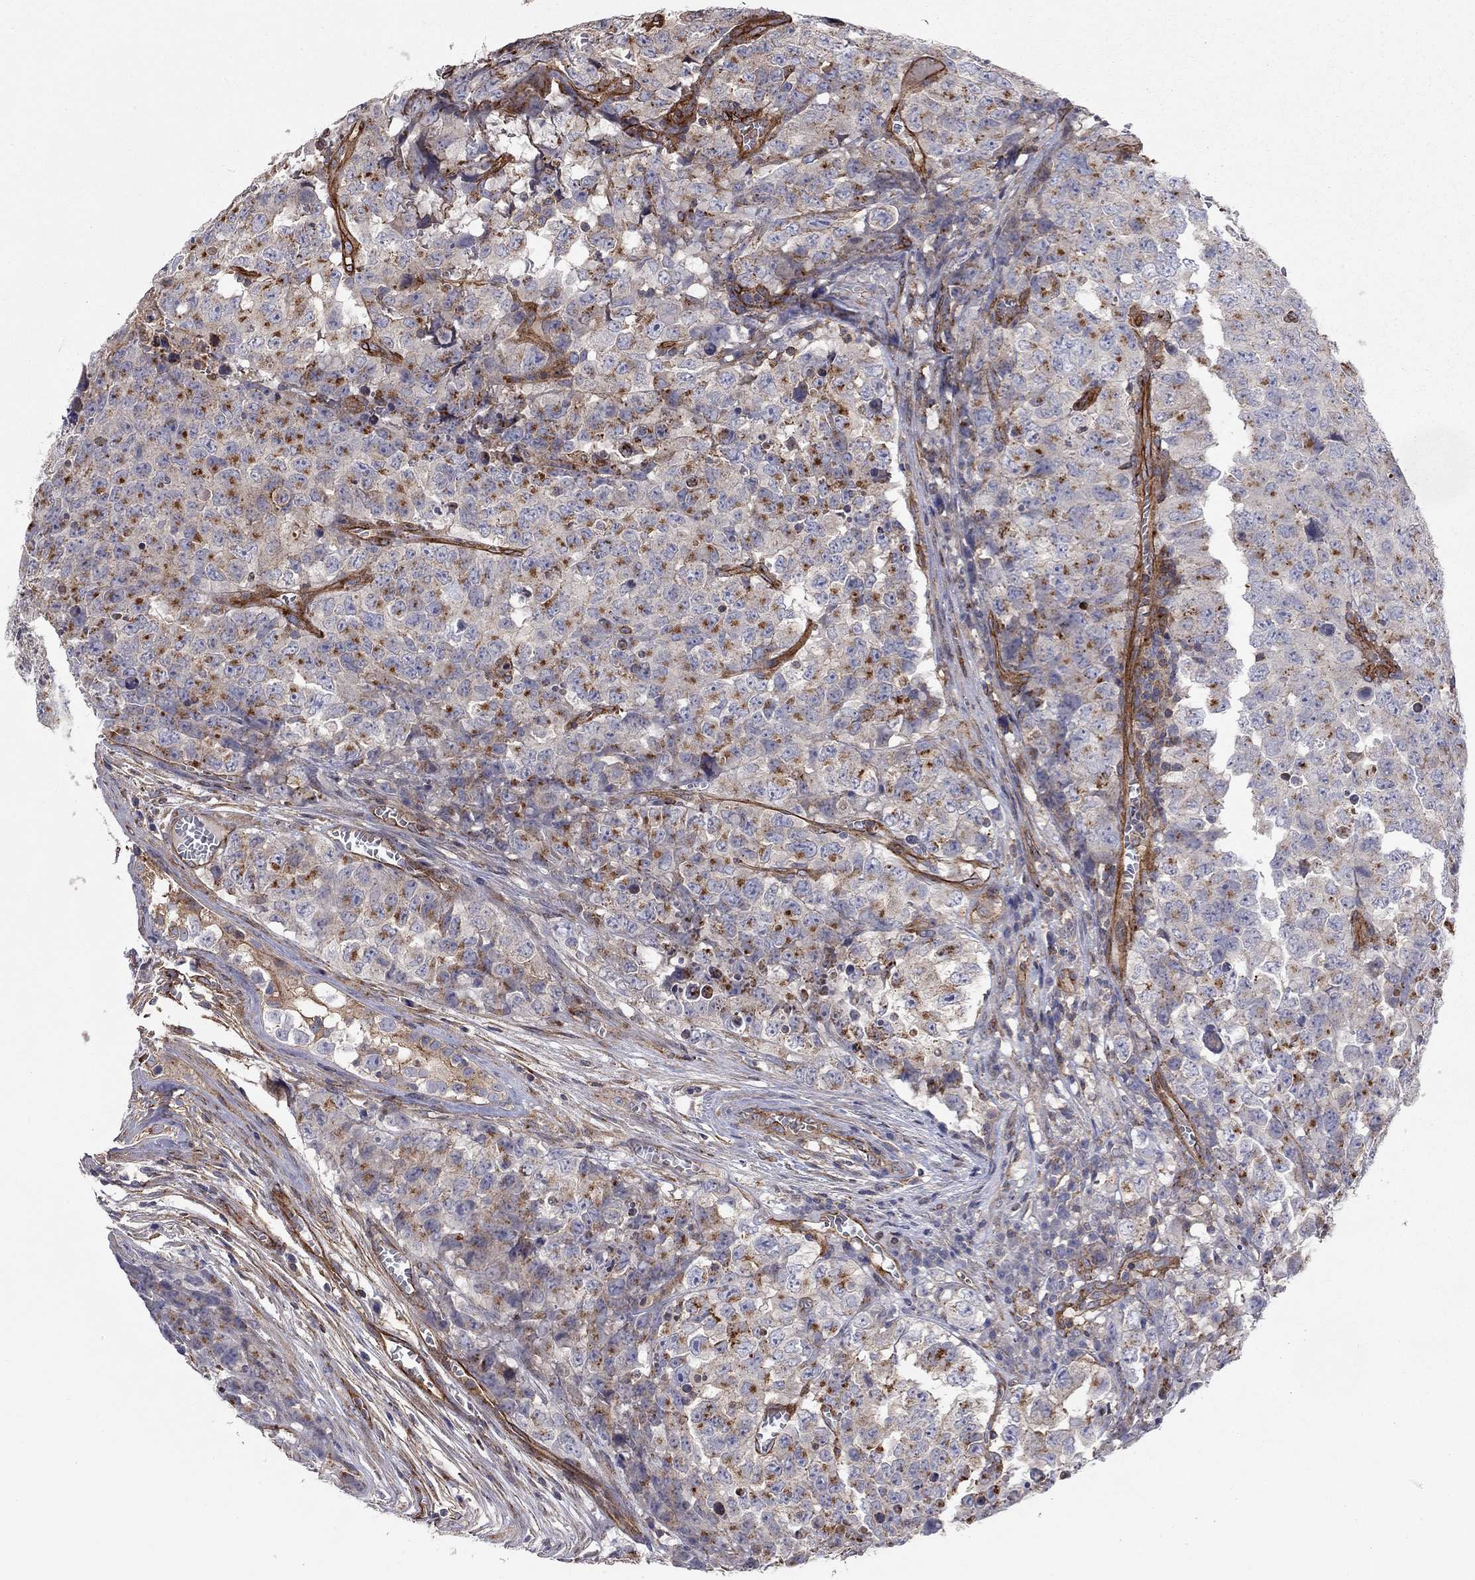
{"staining": {"intensity": "moderate", "quantity": "<25%", "location": "cytoplasmic/membranous"}, "tissue": "testis cancer", "cell_type": "Tumor cells", "image_type": "cancer", "snomed": [{"axis": "morphology", "description": "Carcinoma, Embryonal, NOS"}, {"axis": "topography", "description": "Testis"}], "caption": "Protein staining displays moderate cytoplasmic/membranous staining in about <25% of tumor cells in testis embryonal carcinoma.", "gene": "RASEF", "patient": {"sex": "male", "age": 23}}